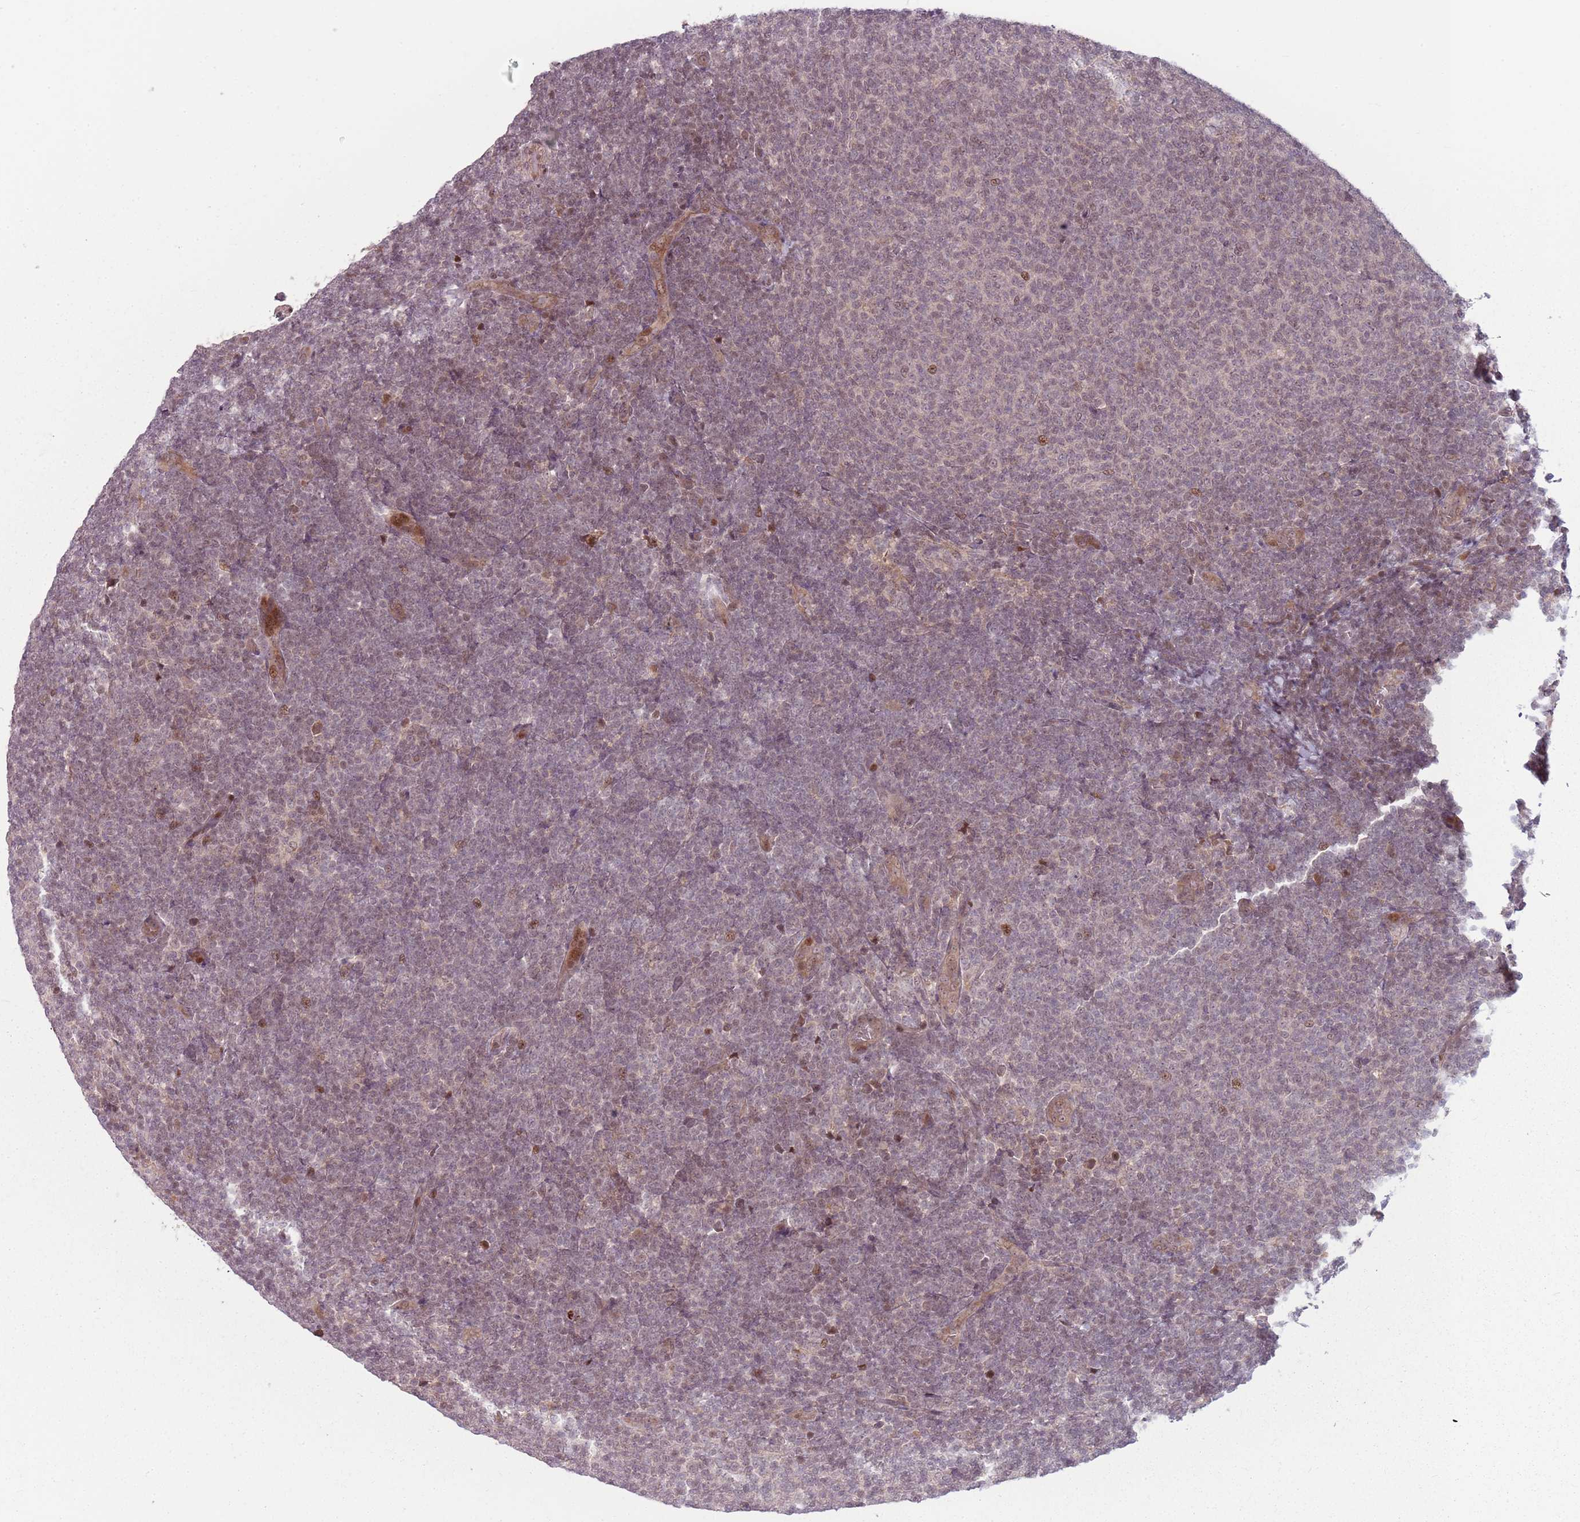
{"staining": {"intensity": "negative", "quantity": "none", "location": "none"}, "tissue": "lymphoma", "cell_type": "Tumor cells", "image_type": "cancer", "snomed": [{"axis": "morphology", "description": "Malignant lymphoma, non-Hodgkin's type, Low grade"}, {"axis": "topography", "description": "Lymph node"}], "caption": "Human lymphoma stained for a protein using IHC displays no positivity in tumor cells.", "gene": "ADGRG1", "patient": {"sex": "male", "age": 66}}